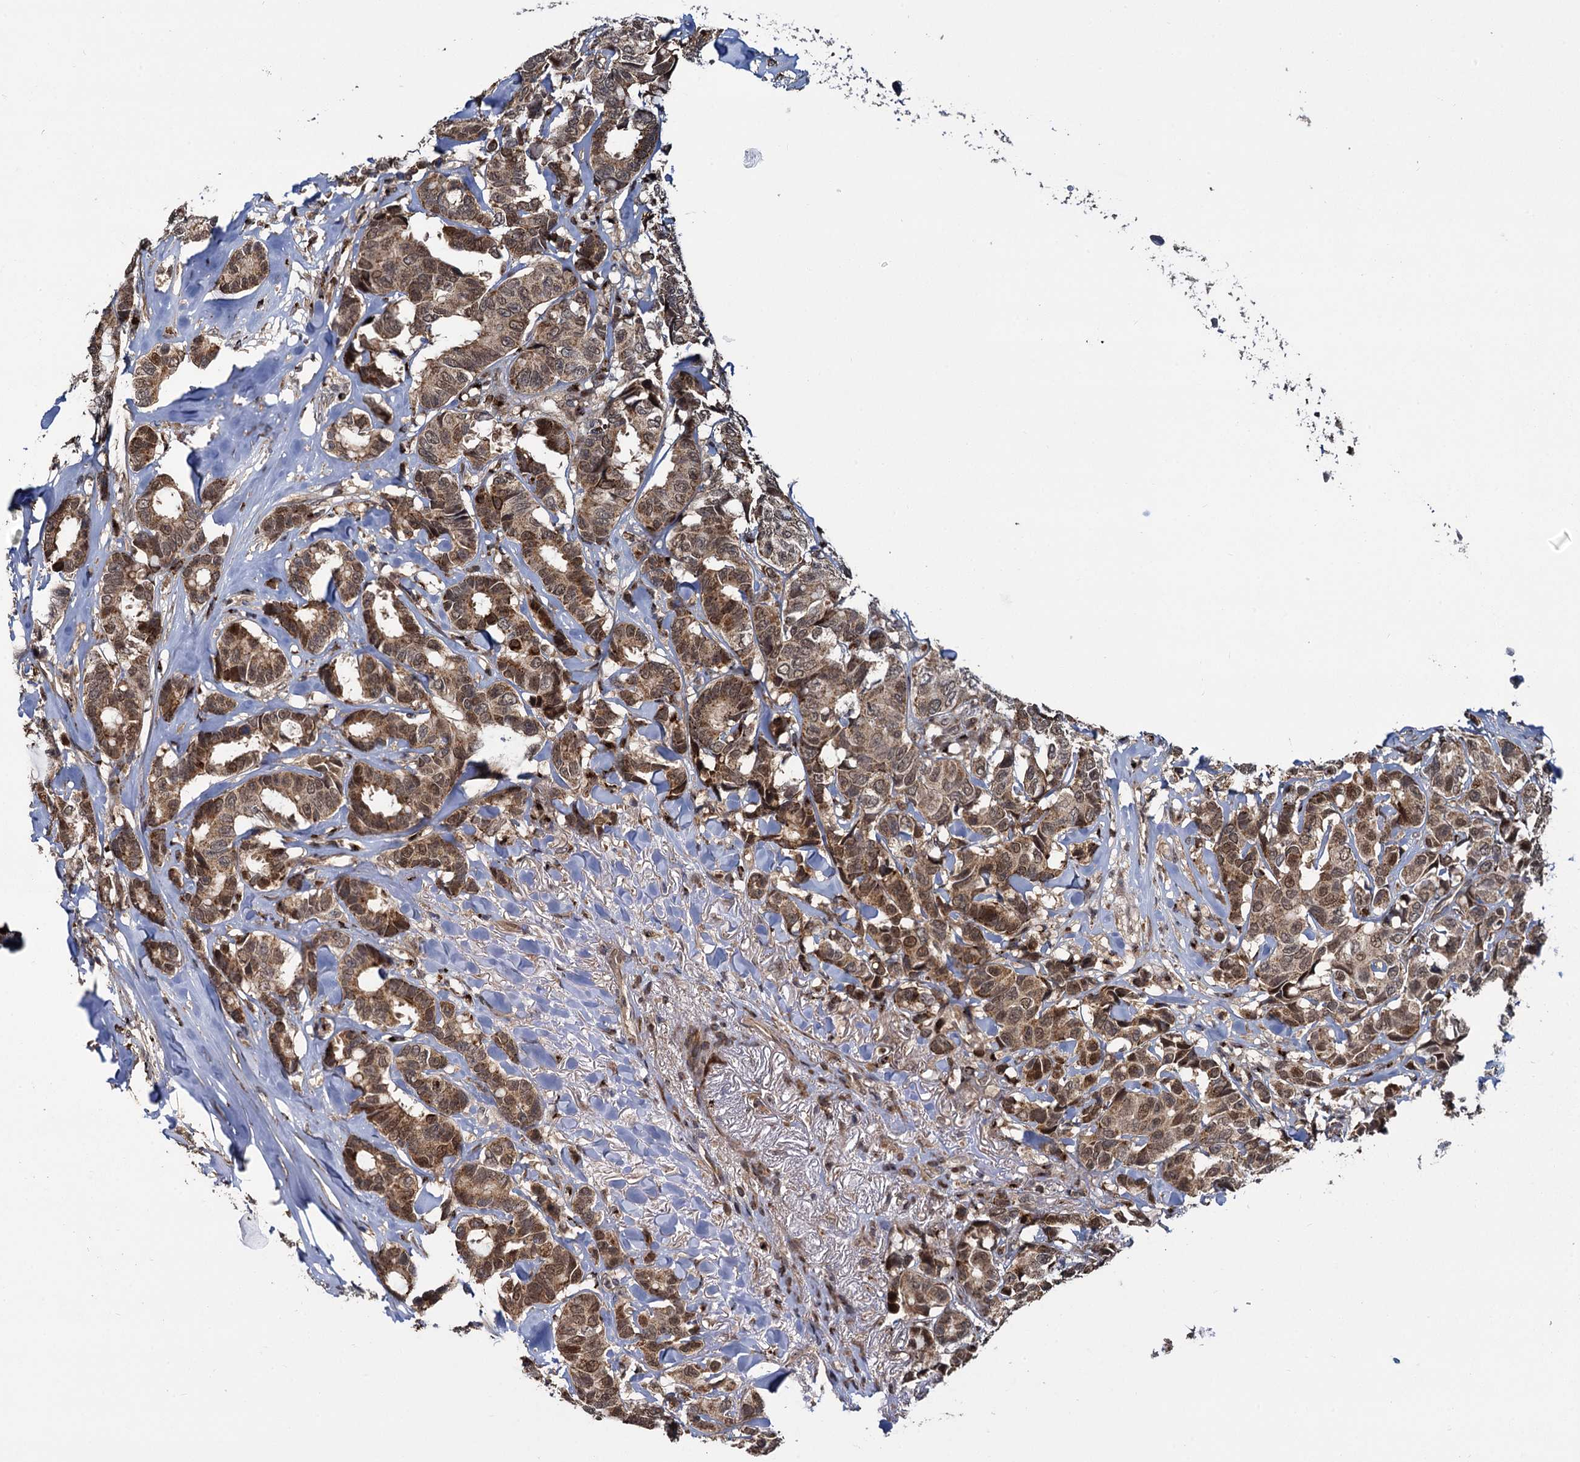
{"staining": {"intensity": "moderate", "quantity": ">75%", "location": "cytoplasmic/membranous,nuclear"}, "tissue": "breast cancer", "cell_type": "Tumor cells", "image_type": "cancer", "snomed": [{"axis": "morphology", "description": "Duct carcinoma"}, {"axis": "topography", "description": "Breast"}], "caption": "Breast cancer was stained to show a protein in brown. There is medium levels of moderate cytoplasmic/membranous and nuclear expression in about >75% of tumor cells.", "gene": "GAL3ST4", "patient": {"sex": "female", "age": 87}}